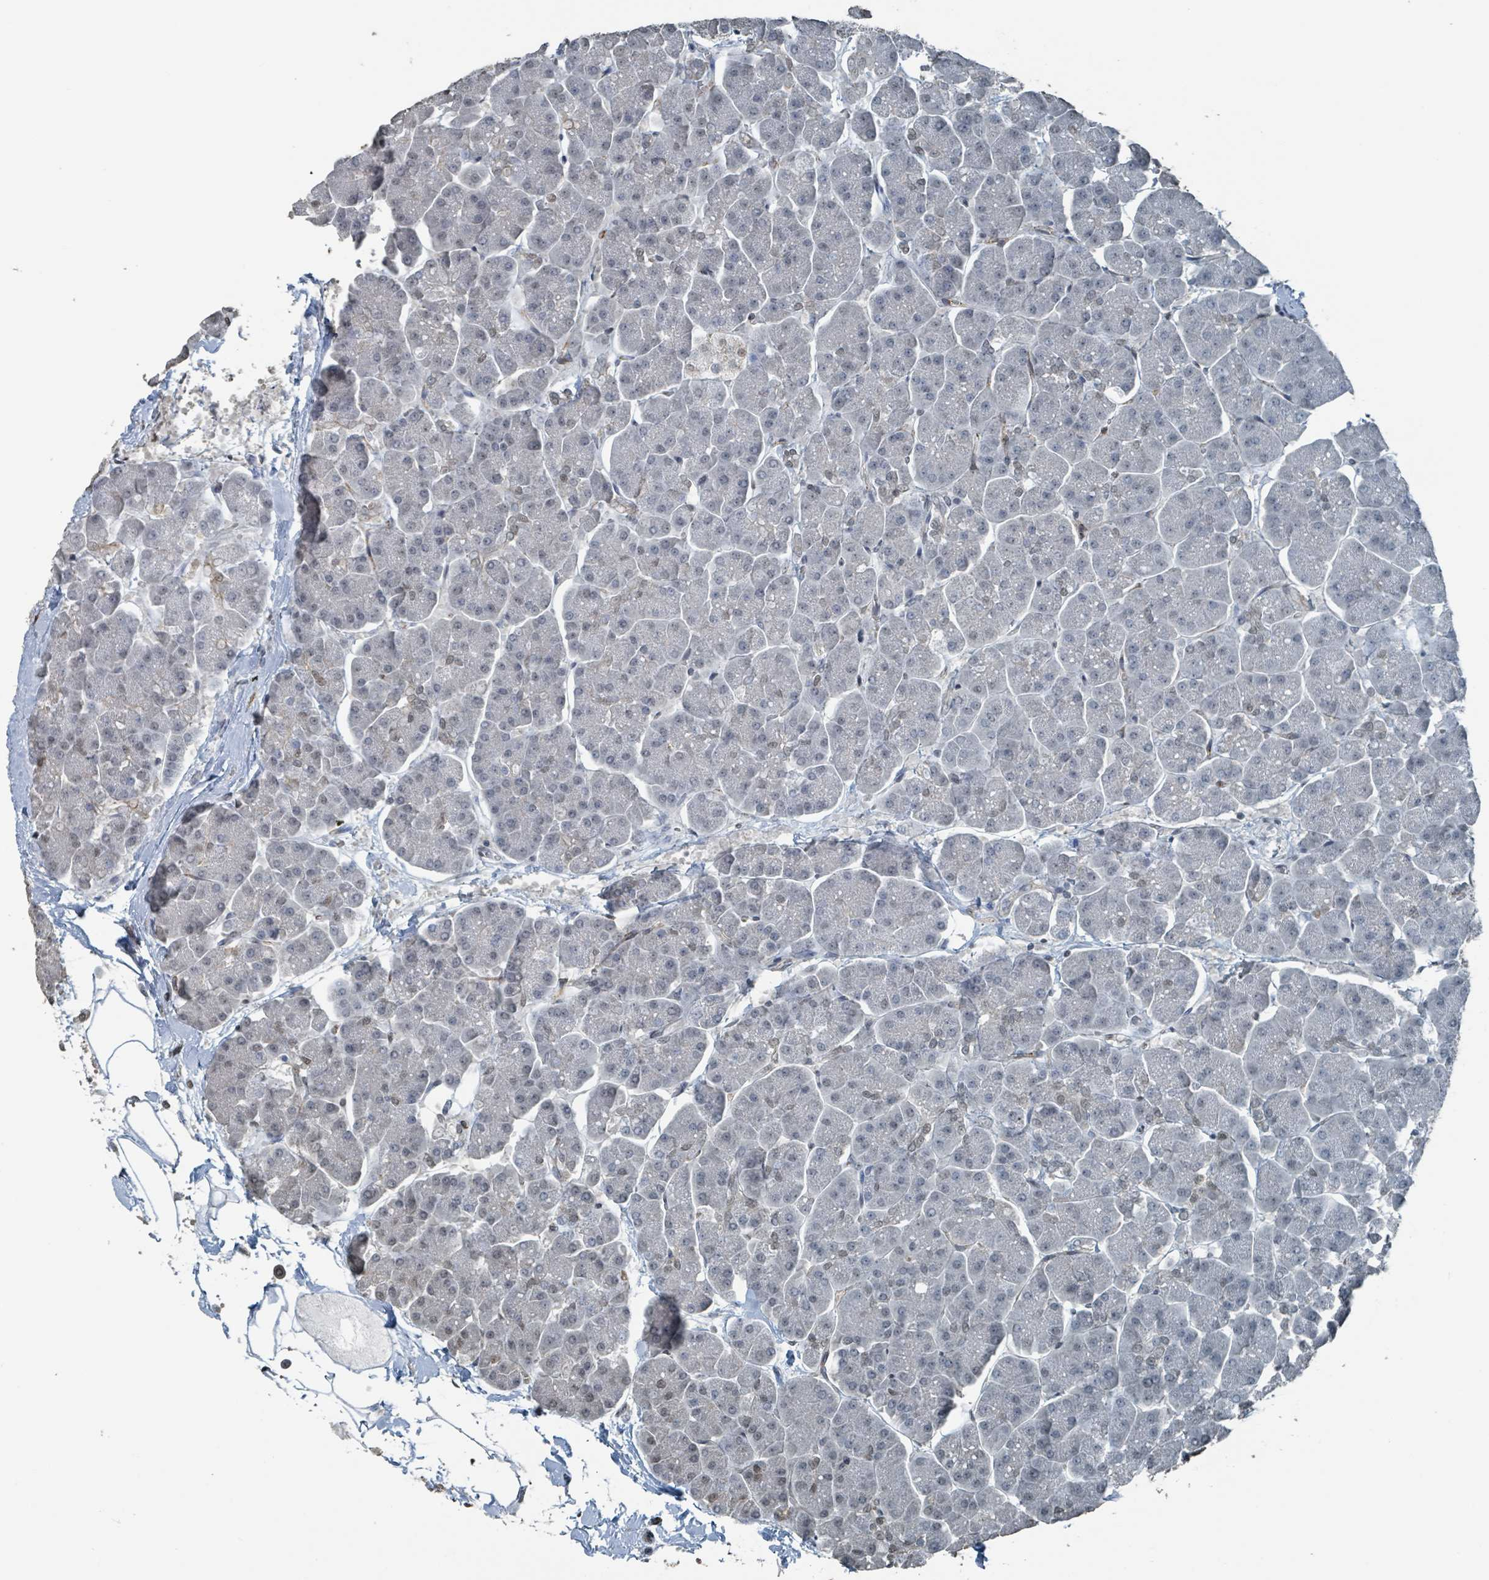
{"staining": {"intensity": "weak", "quantity": "25%-75%", "location": "nuclear"}, "tissue": "pancreas", "cell_type": "Exocrine glandular cells", "image_type": "normal", "snomed": [{"axis": "morphology", "description": "Normal tissue, NOS"}, {"axis": "topography", "description": "Pancreas"}, {"axis": "topography", "description": "Peripheral nerve tissue"}], "caption": "Pancreas stained with immunohistochemistry demonstrates weak nuclear staining in approximately 25%-75% of exocrine glandular cells. (brown staining indicates protein expression, while blue staining denotes nuclei).", "gene": "PHIP", "patient": {"sex": "male", "age": 54}}